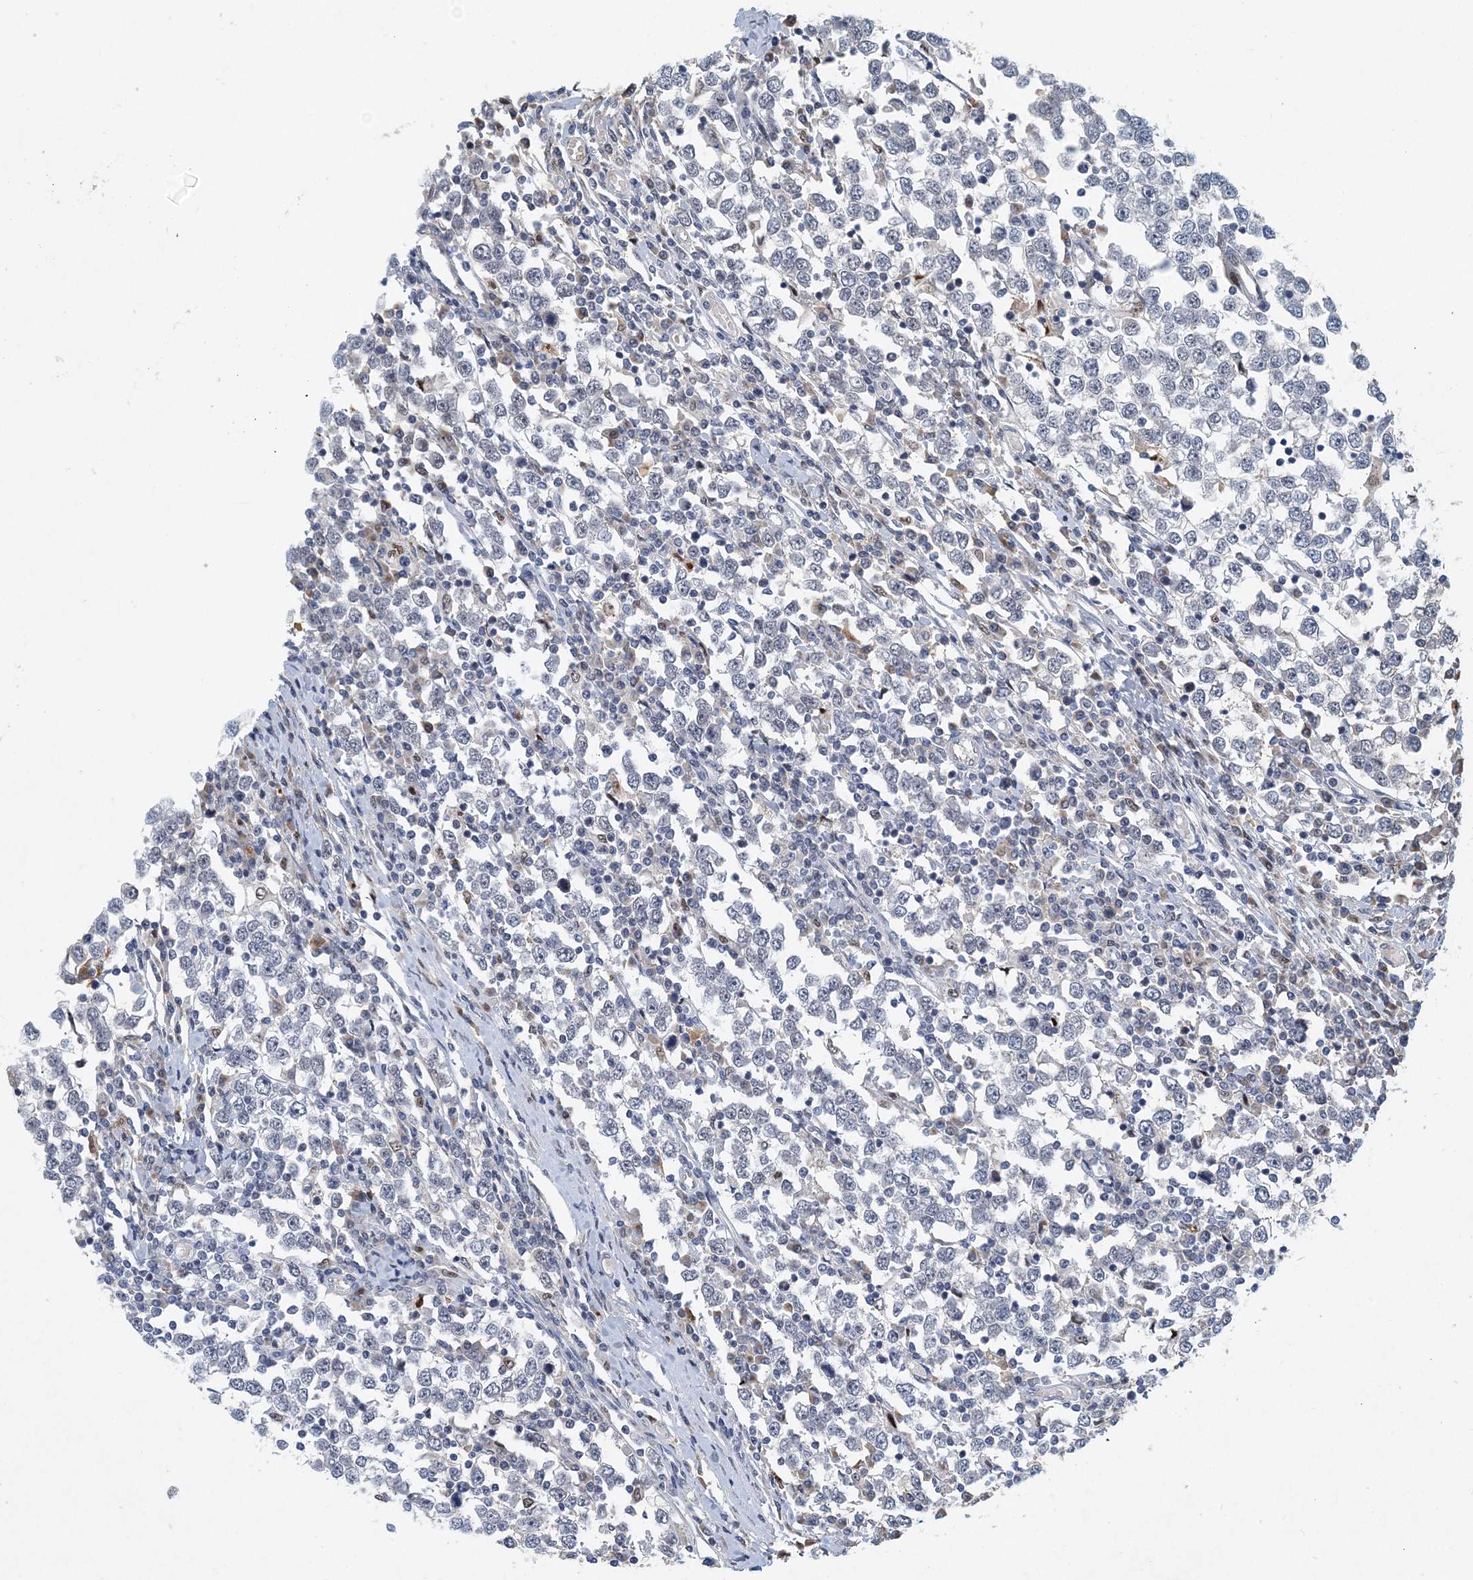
{"staining": {"intensity": "moderate", "quantity": "<25%", "location": "nuclear"}, "tissue": "testis cancer", "cell_type": "Tumor cells", "image_type": "cancer", "snomed": [{"axis": "morphology", "description": "Seminoma, NOS"}, {"axis": "topography", "description": "Testis"}], "caption": "Brown immunohistochemical staining in human testis cancer reveals moderate nuclear expression in about <25% of tumor cells. (Stains: DAB in brown, nuclei in blue, Microscopy: brightfield microscopy at high magnification).", "gene": "KPNA4", "patient": {"sex": "male", "age": 65}}